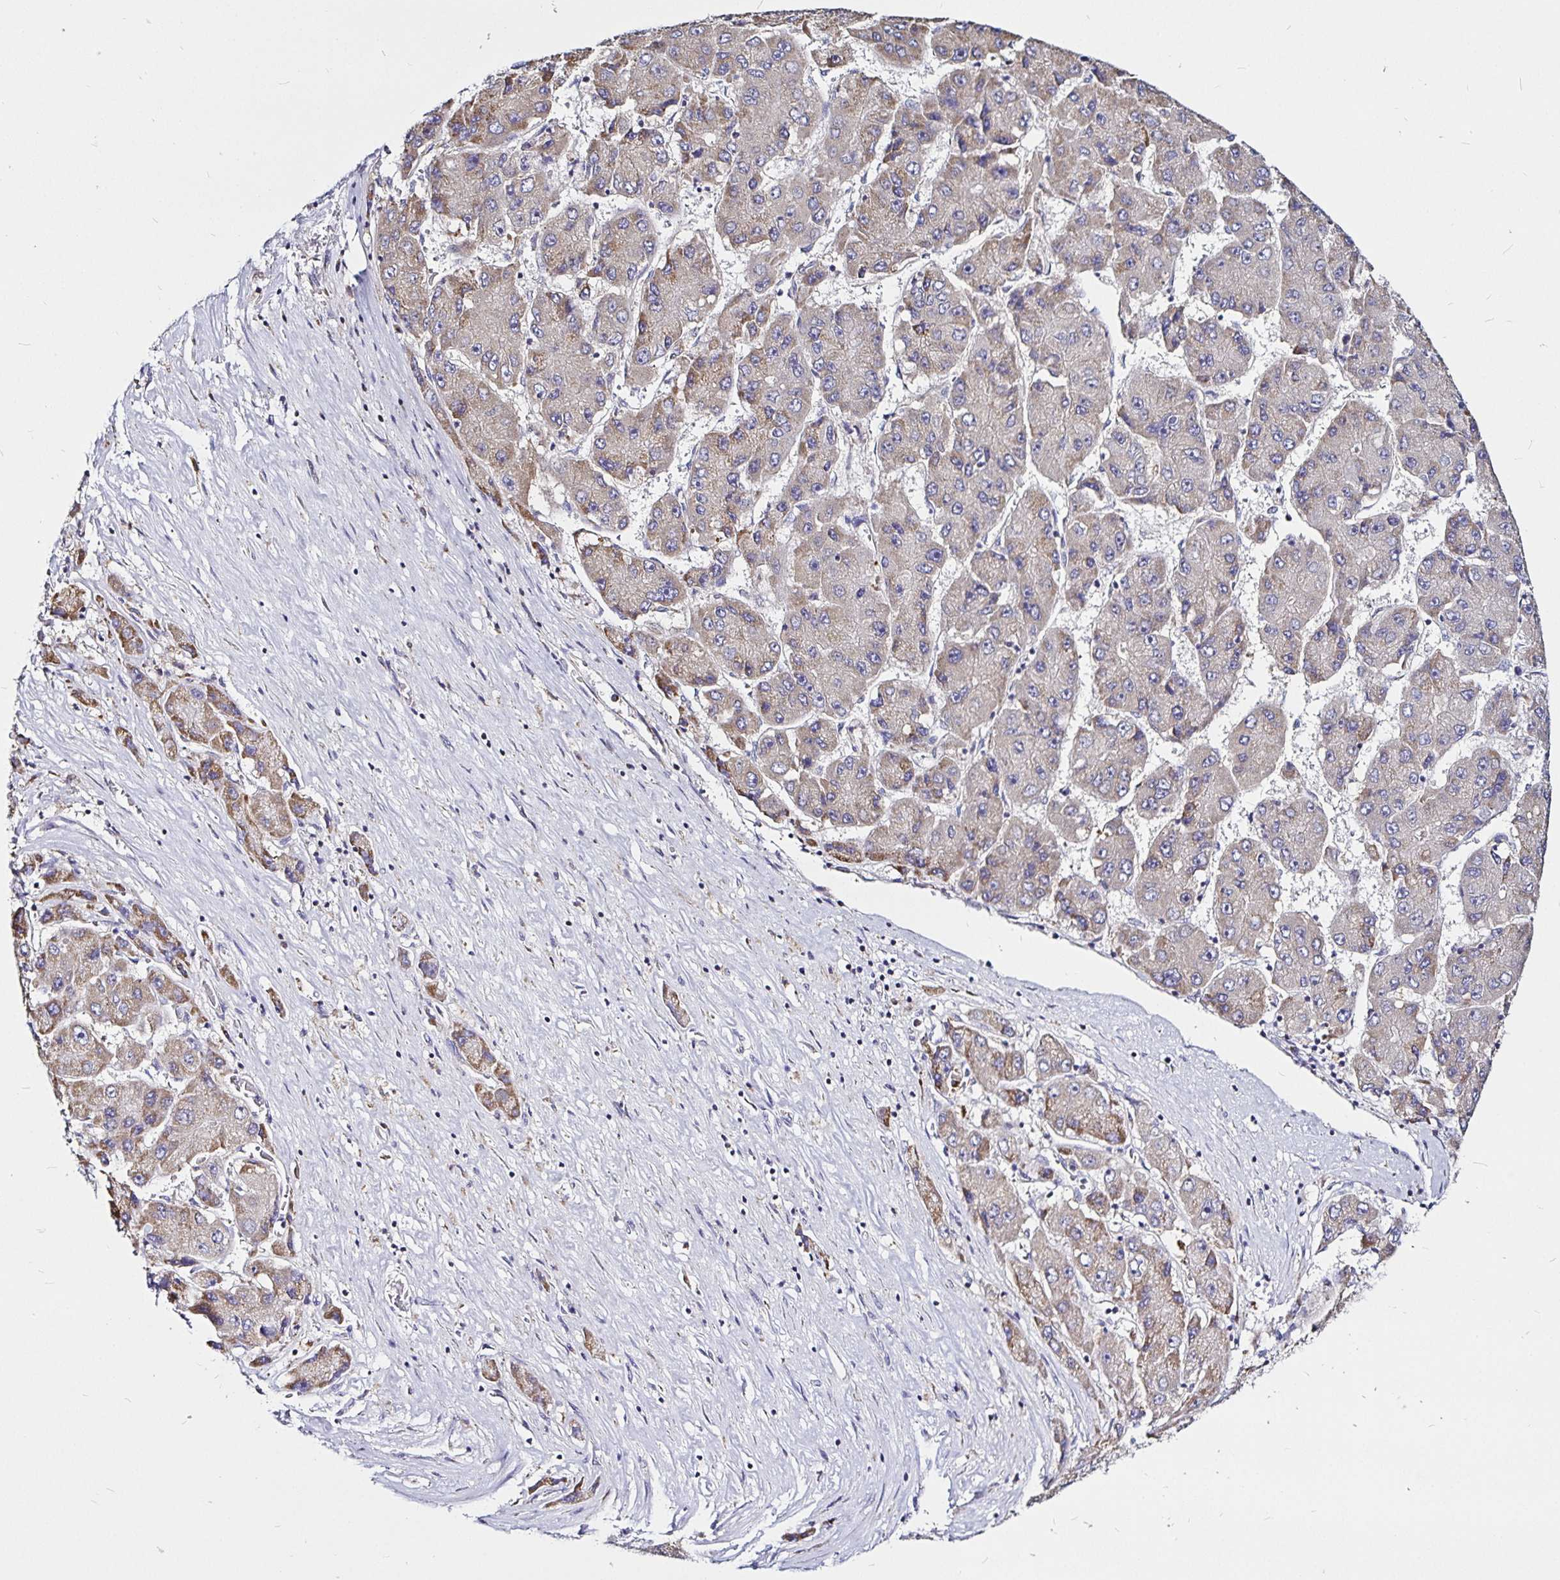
{"staining": {"intensity": "weak", "quantity": "<25%", "location": "cytoplasmic/membranous"}, "tissue": "liver cancer", "cell_type": "Tumor cells", "image_type": "cancer", "snomed": [{"axis": "morphology", "description": "Carcinoma, Hepatocellular, NOS"}, {"axis": "topography", "description": "Liver"}], "caption": "There is no significant positivity in tumor cells of liver cancer.", "gene": "PGAM2", "patient": {"sex": "female", "age": 61}}